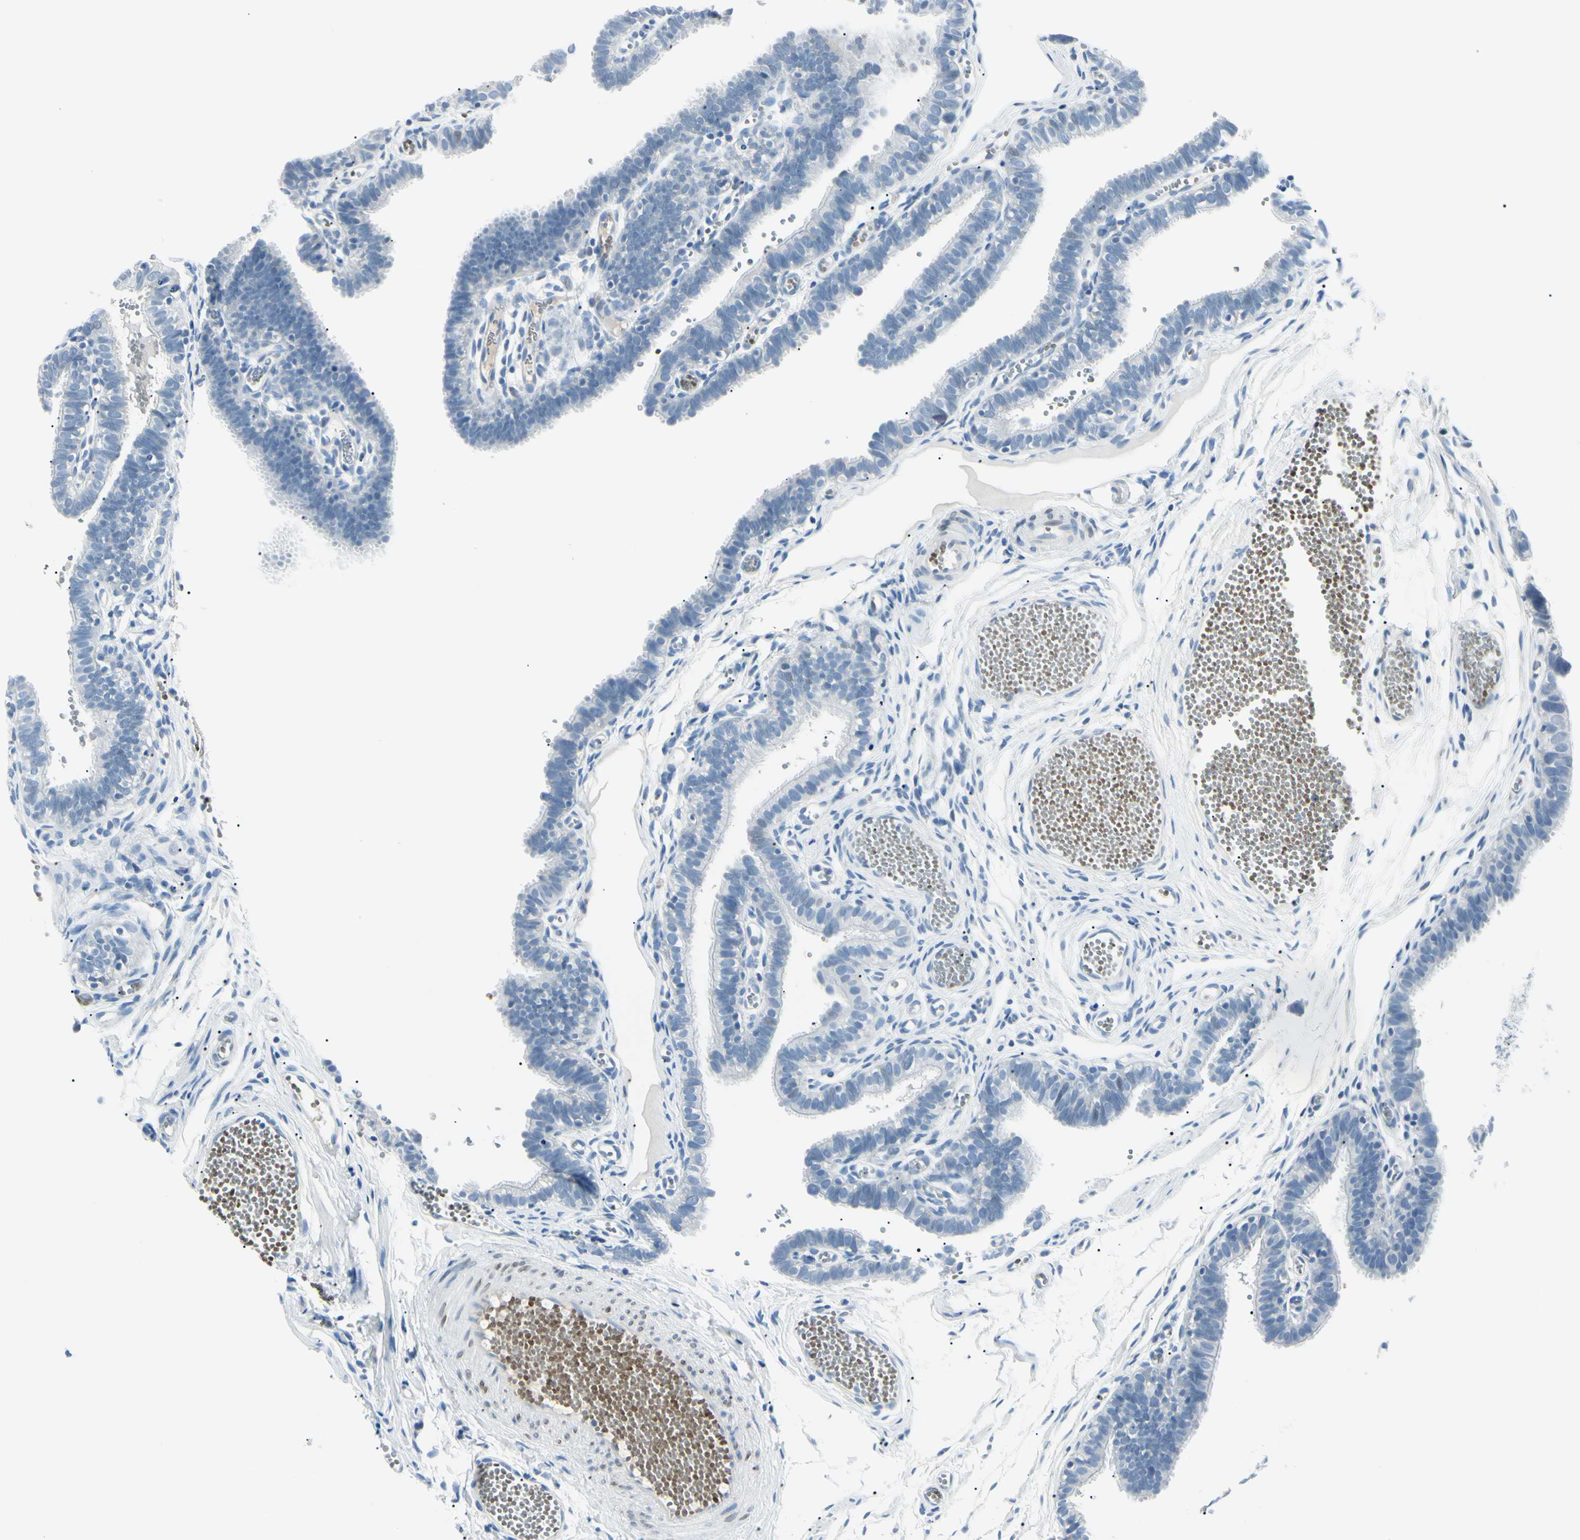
{"staining": {"intensity": "negative", "quantity": "none", "location": "none"}, "tissue": "fallopian tube", "cell_type": "Glandular cells", "image_type": "normal", "snomed": [{"axis": "morphology", "description": "Normal tissue, NOS"}, {"axis": "topography", "description": "Fallopian tube"}, {"axis": "topography", "description": "Placenta"}], "caption": "A high-resolution photomicrograph shows IHC staining of normal fallopian tube, which reveals no significant staining in glandular cells.", "gene": "CA2", "patient": {"sex": "female", "age": 34}}